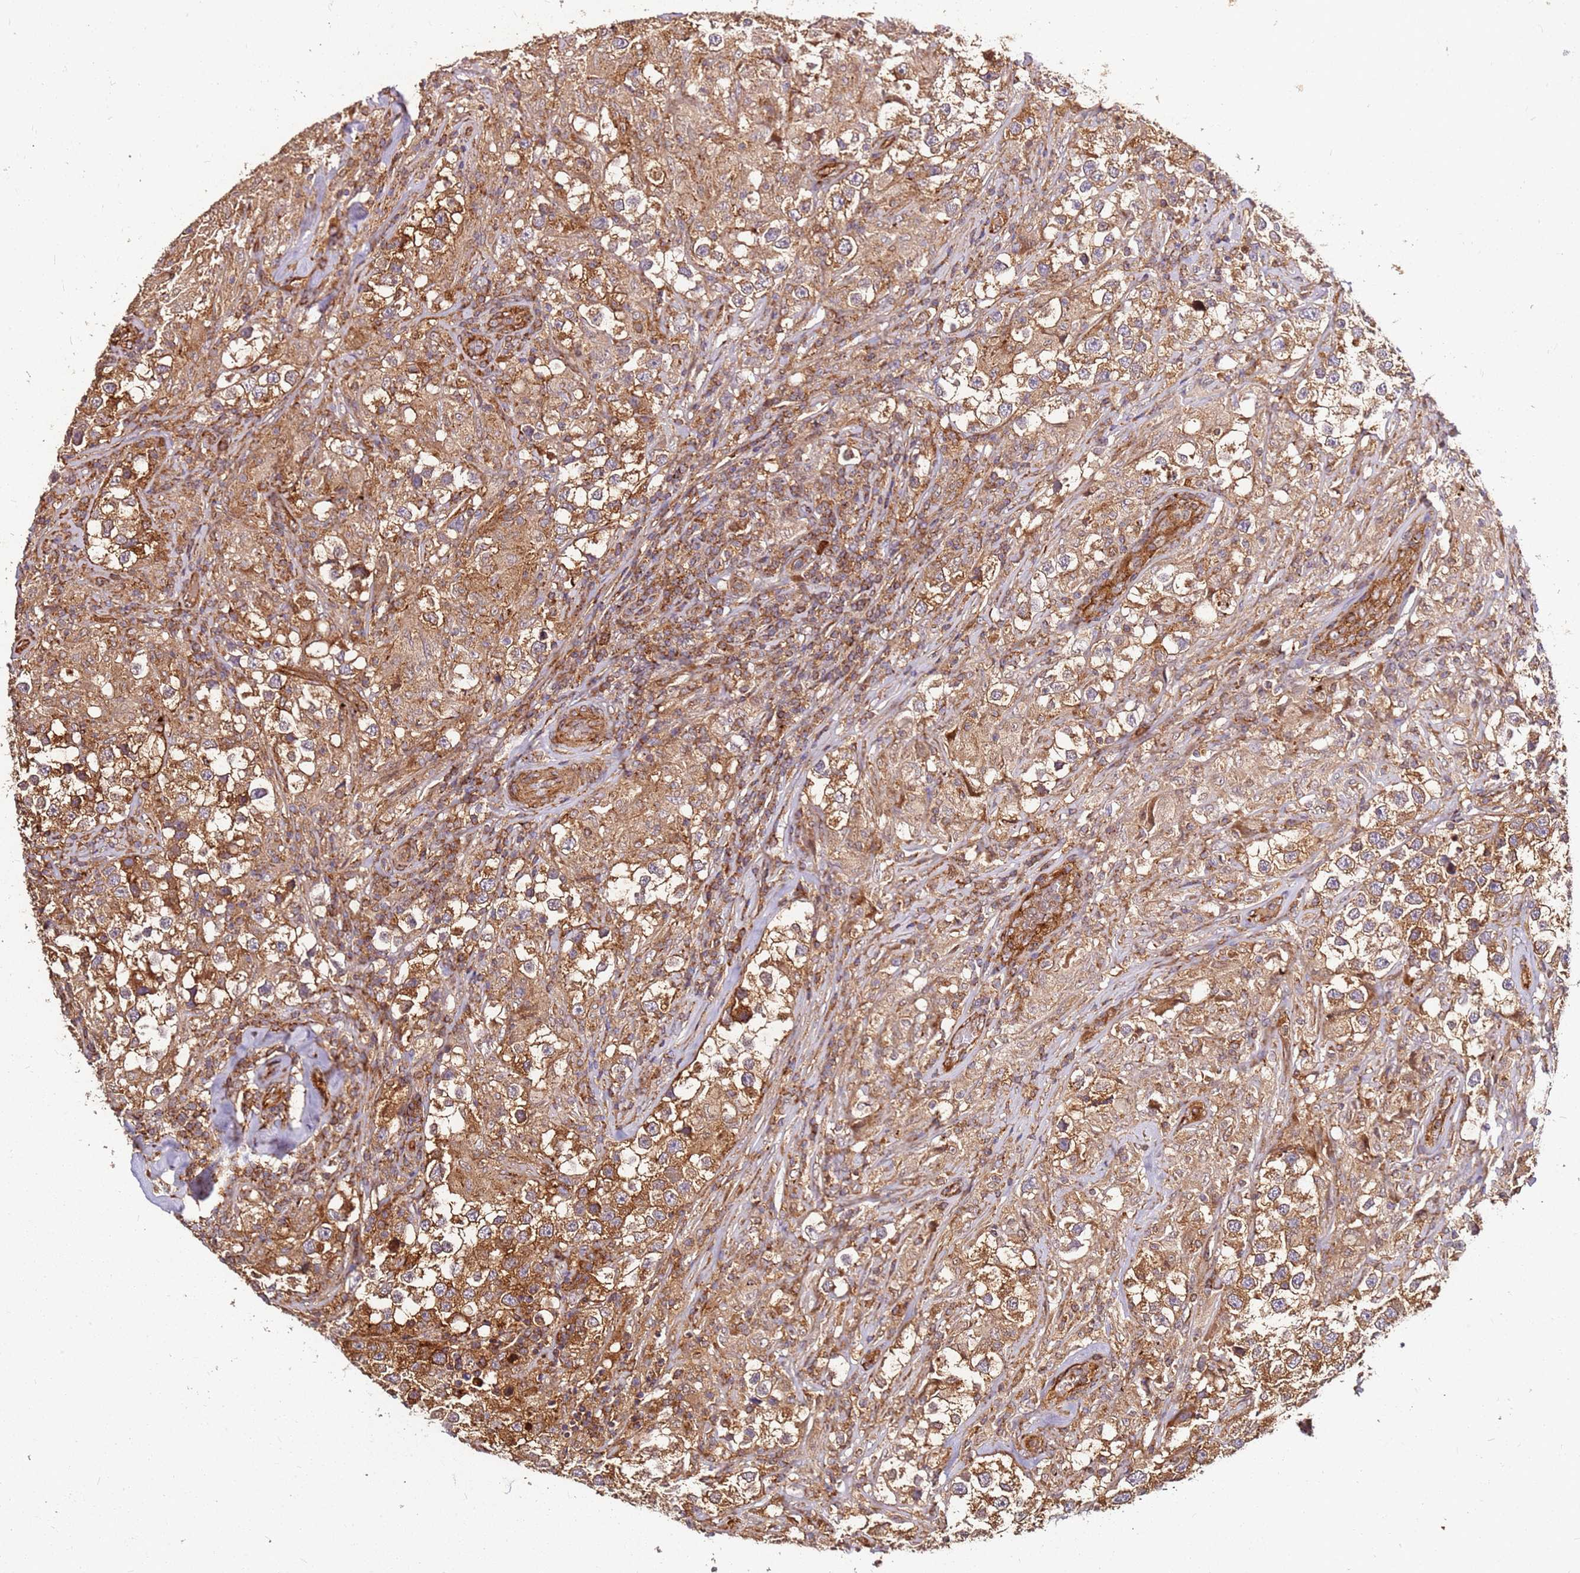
{"staining": {"intensity": "moderate", "quantity": ">75%", "location": "cytoplasmic/membranous"}, "tissue": "testis cancer", "cell_type": "Tumor cells", "image_type": "cancer", "snomed": [{"axis": "morphology", "description": "Seminoma, NOS"}, {"axis": "topography", "description": "Testis"}], "caption": "Immunohistochemistry (IHC) of testis cancer (seminoma) shows medium levels of moderate cytoplasmic/membranous staining in approximately >75% of tumor cells. (DAB (3,3'-diaminobenzidine) IHC, brown staining for protein, blue staining for nuclei).", "gene": "DVL3", "patient": {"sex": "male", "age": 46}}